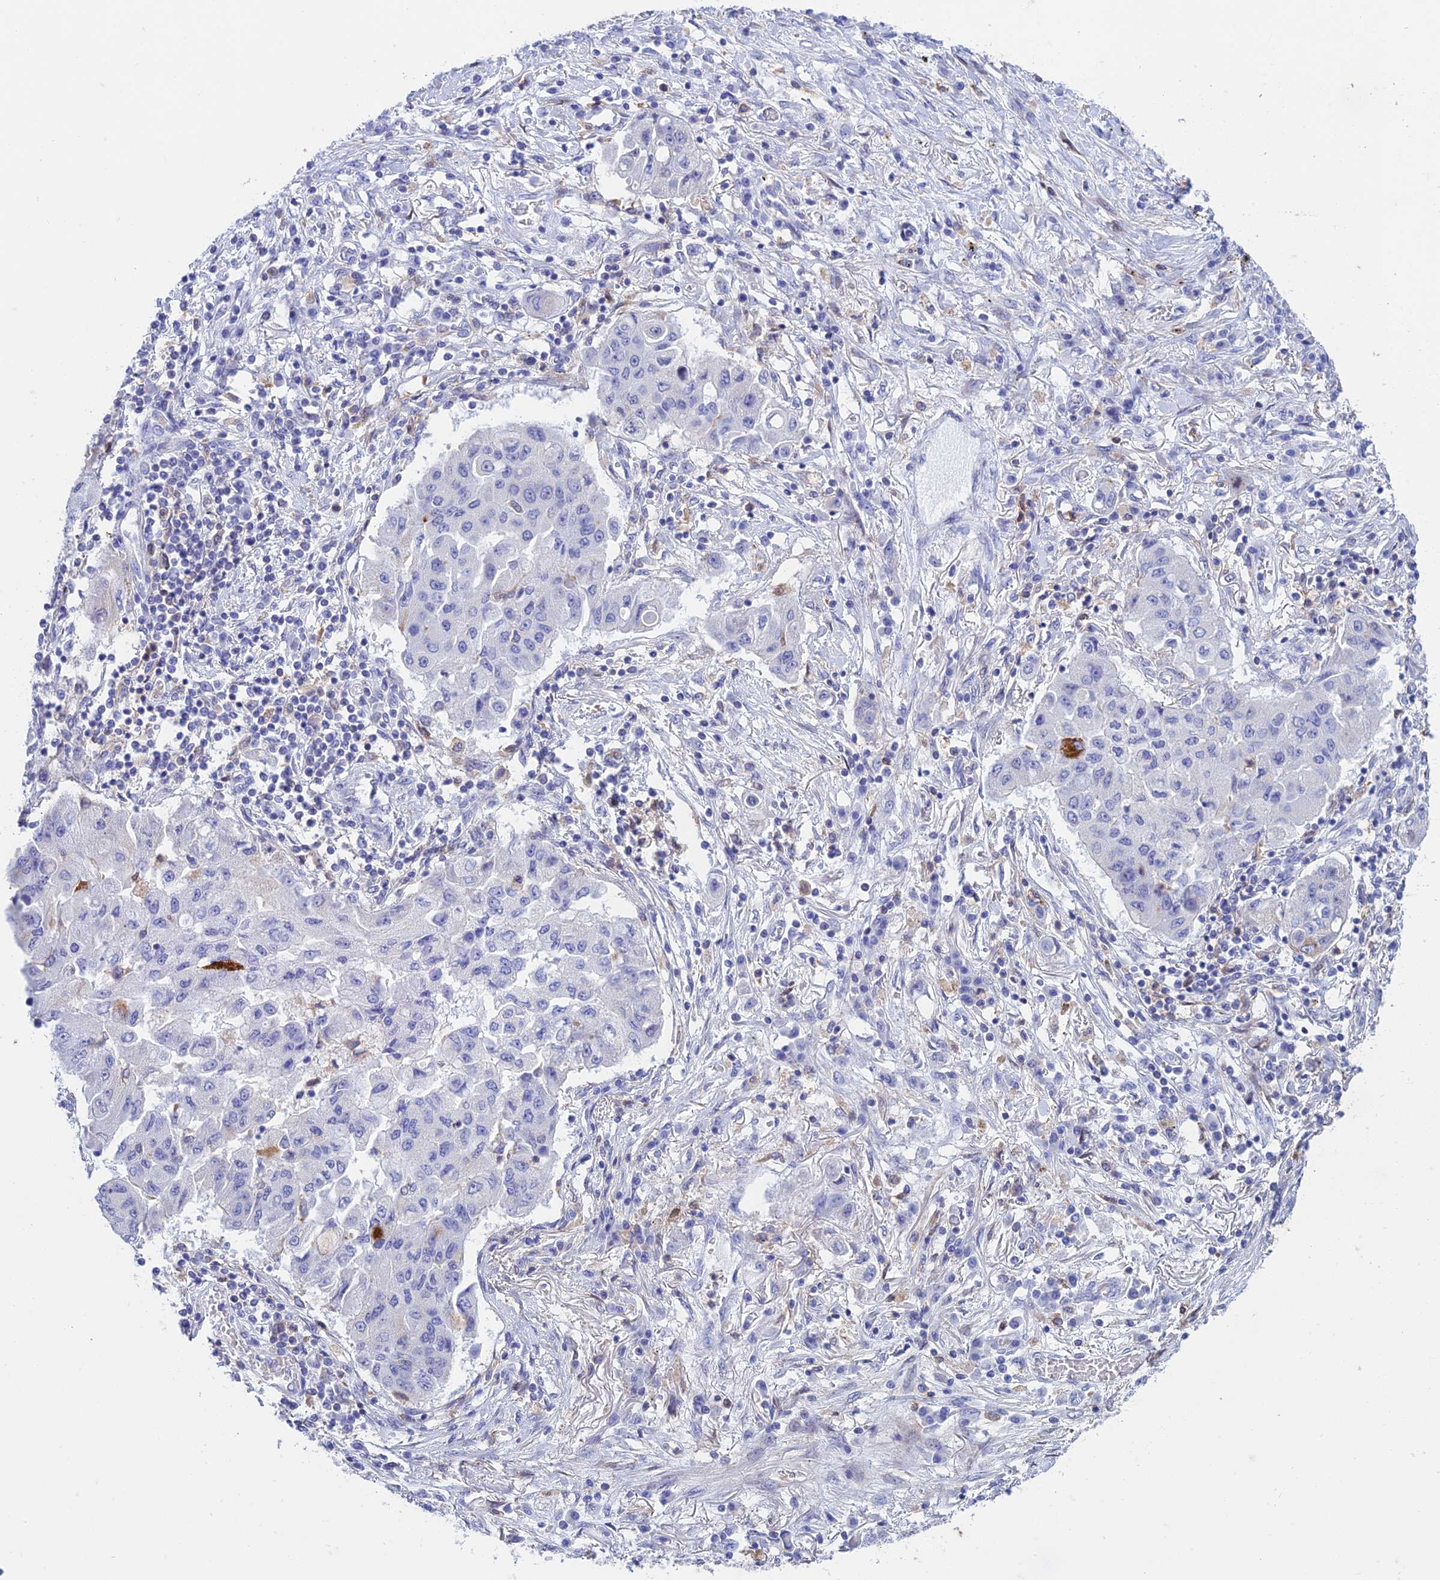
{"staining": {"intensity": "negative", "quantity": "none", "location": "none"}, "tissue": "lung cancer", "cell_type": "Tumor cells", "image_type": "cancer", "snomed": [{"axis": "morphology", "description": "Squamous cell carcinoma, NOS"}, {"axis": "topography", "description": "Lung"}], "caption": "Immunohistochemistry (IHC) histopathology image of human squamous cell carcinoma (lung) stained for a protein (brown), which shows no positivity in tumor cells.", "gene": "FGF7", "patient": {"sex": "male", "age": 74}}